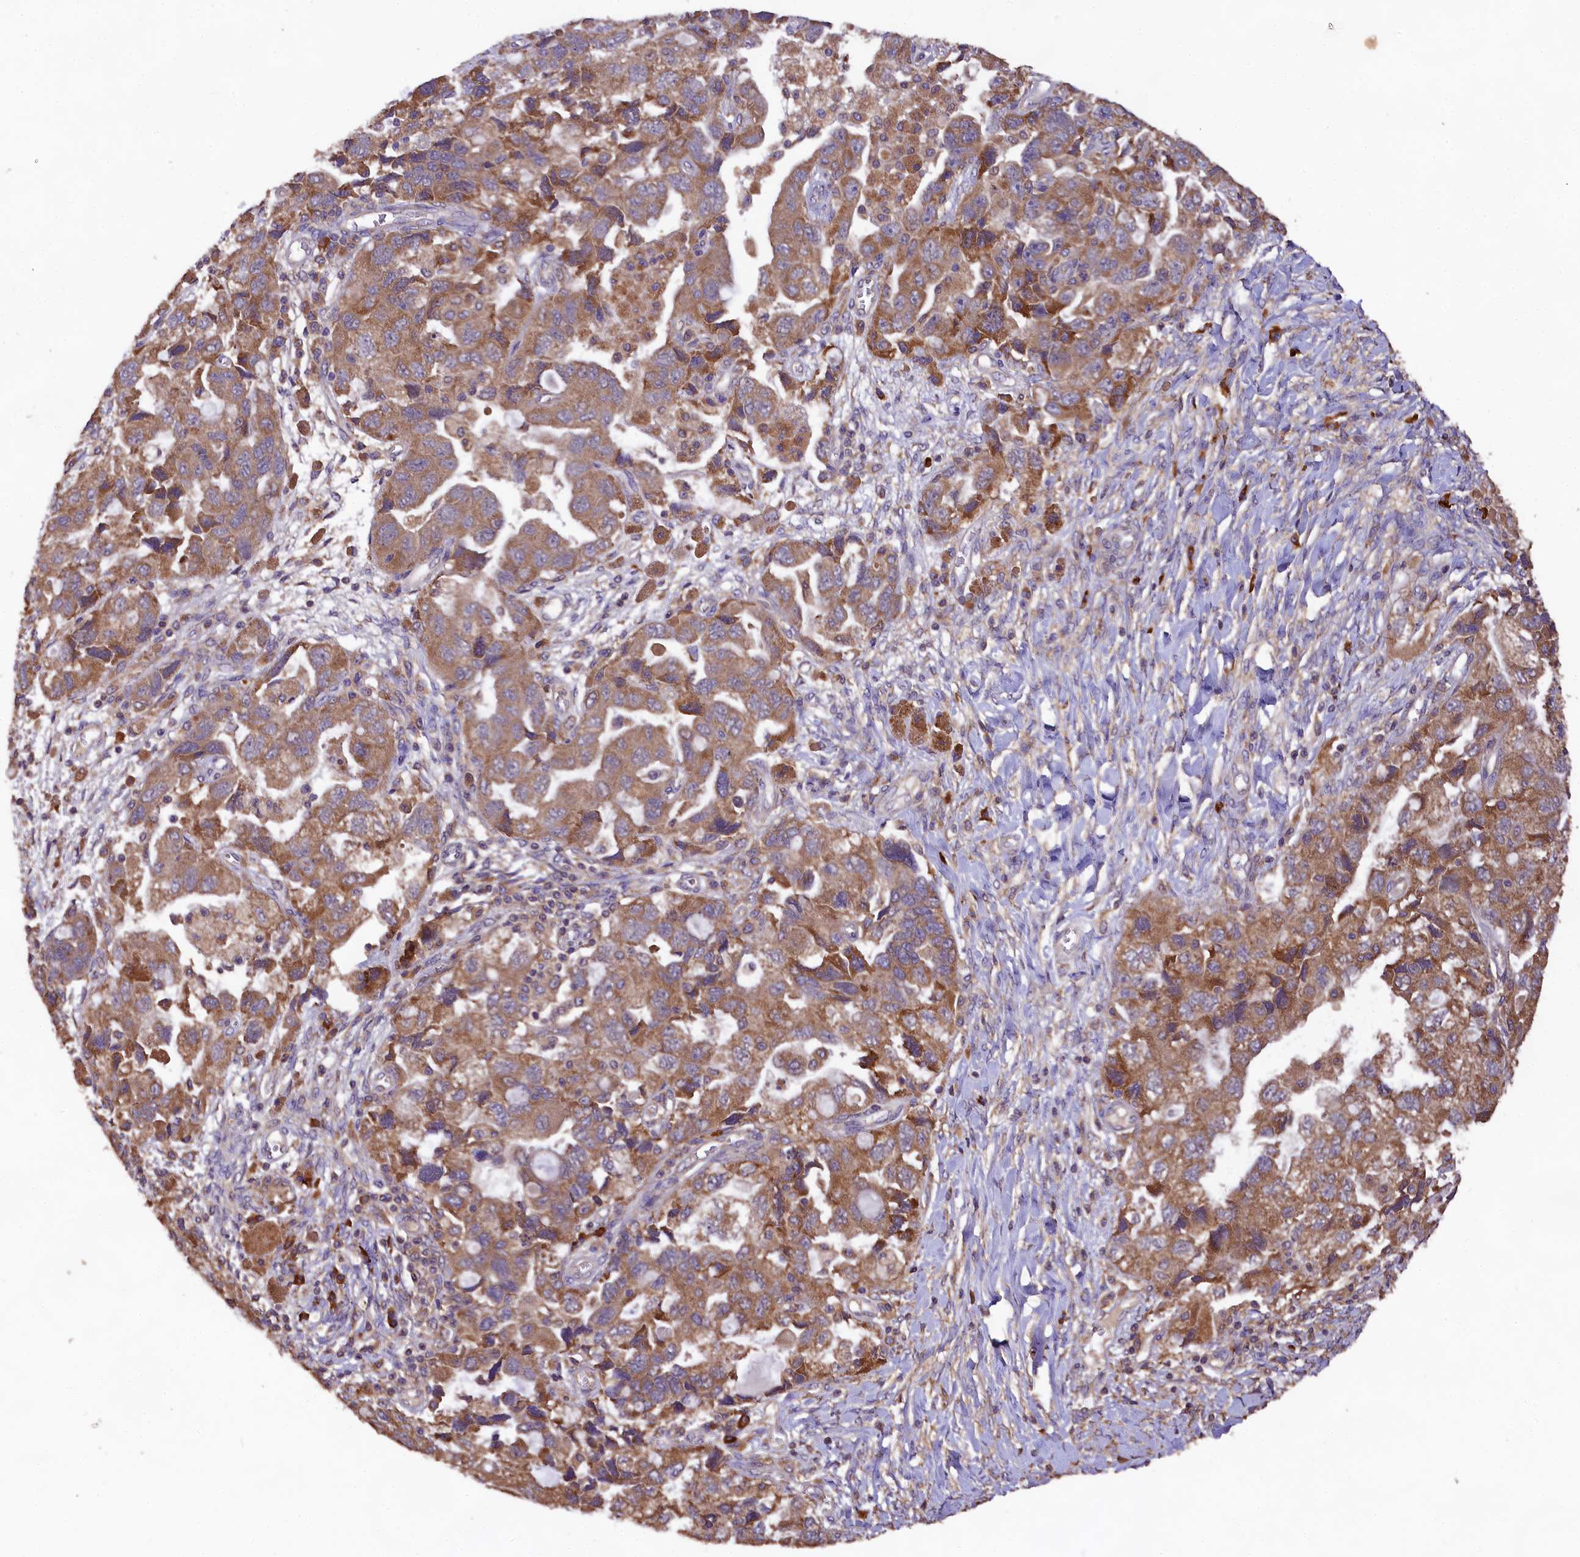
{"staining": {"intensity": "moderate", "quantity": ">75%", "location": "cytoplasmic/membranous"}, "tissue": "ovarian cancer", "cell_type": "Tumor cells", "image_type": "cancer", "snomed": [{"axis": "morphology", "description": "Carcinoma, NOS"}, {"axis": "morphology", "description": "Cystadenocarcinoma, serous, NOS"}, {"axis": "topography", "description": "Ovary"}], "caption": "A micrograph of carcinoma (ovarian) stained for a protein exhibits moderate cytoplasmic/membranous brown staining in tumor cells.", "gene": "ENKD1", "patient": {"sex": "female", "age": 69}}